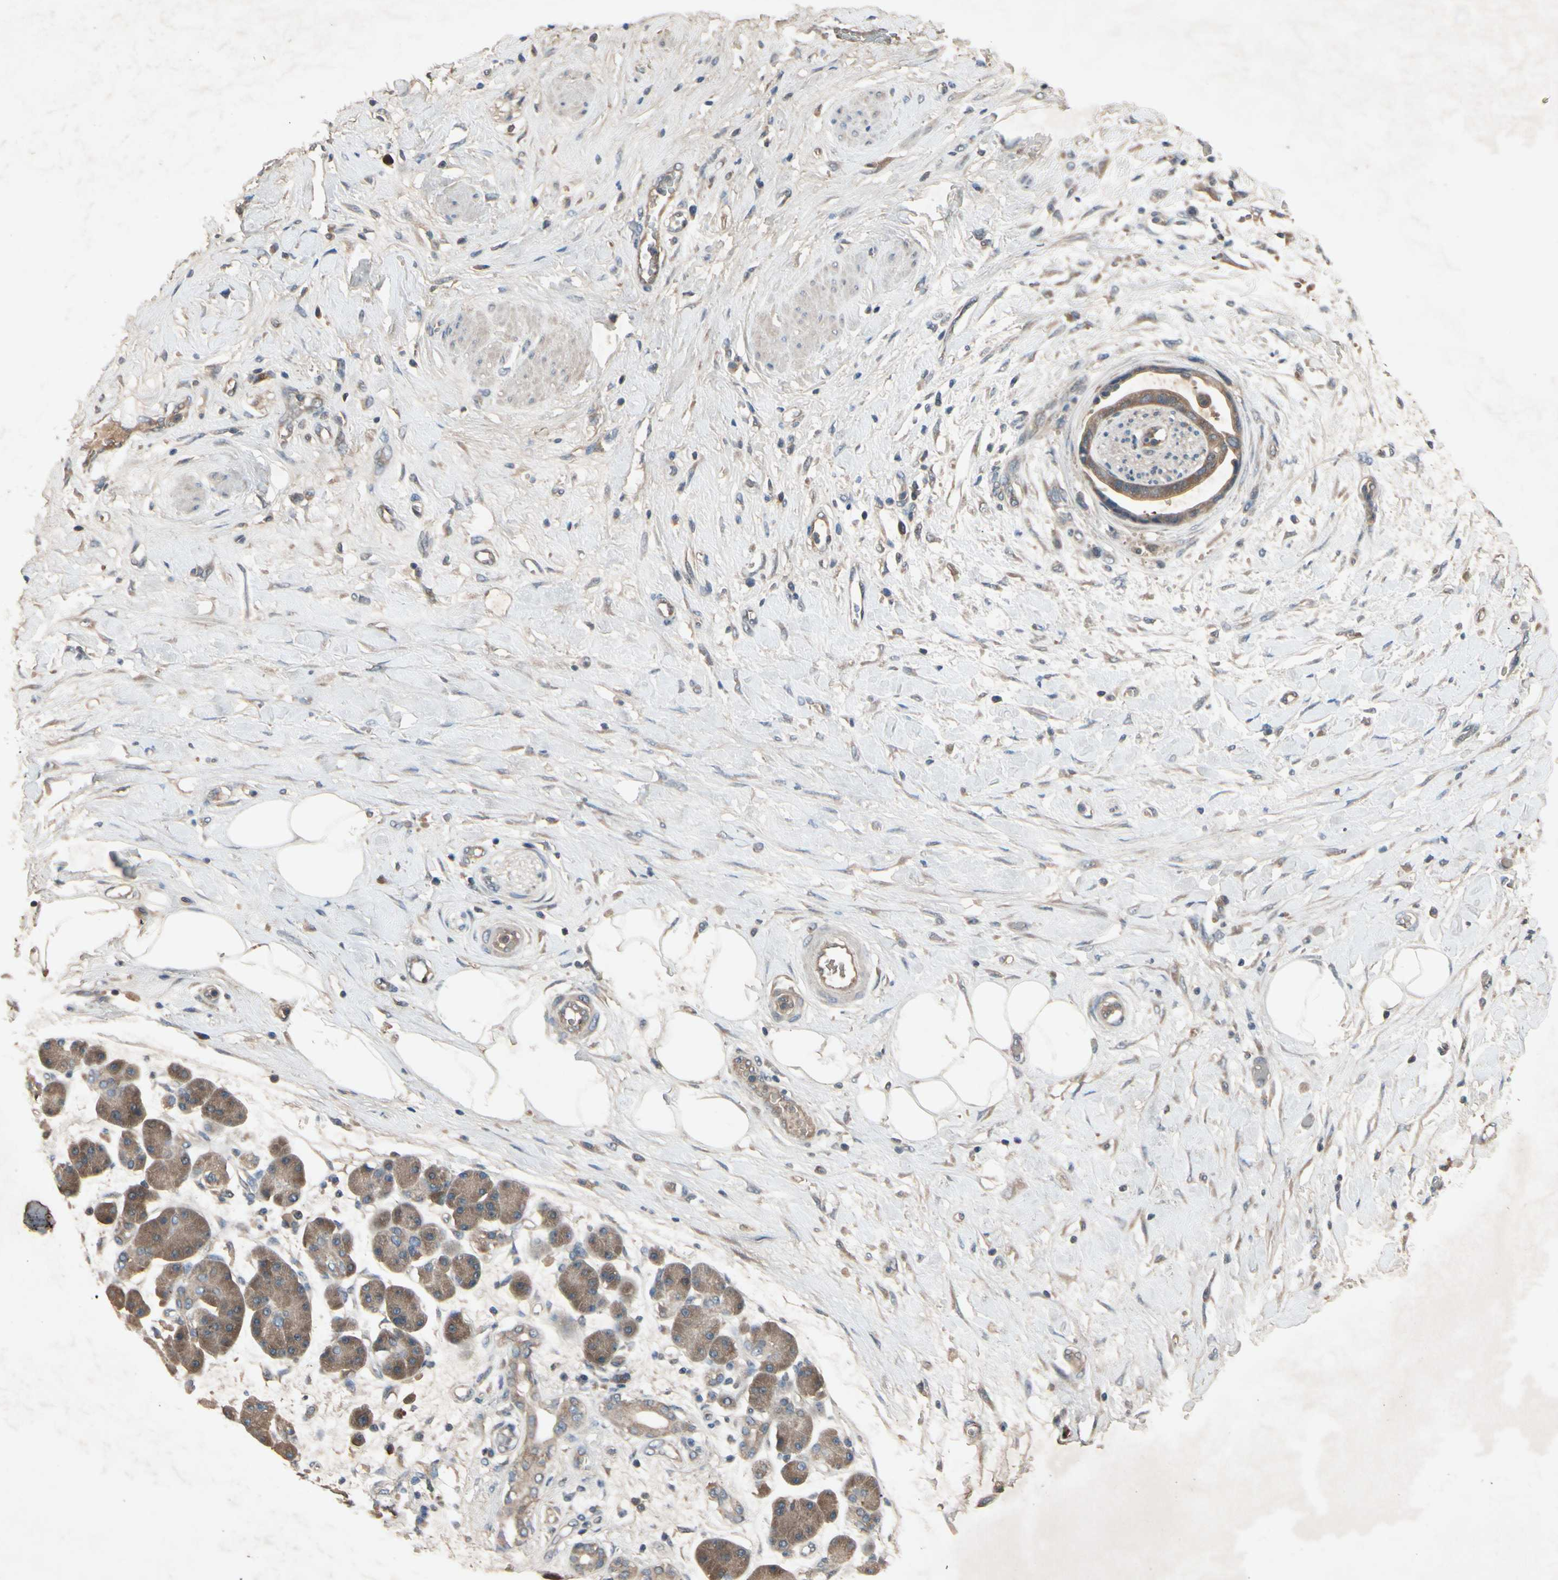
{"staining": {"intensity": "moderate", "quantity": ">75%", "location": "cytoplasmic/membranous"}, "tissue": "pancreatic cancer", "cell_type": "Tumor cells", "image_type": "cancer", "snomed": [{"axis": "morphology", "description": "Adenocarcinoma, NOS"}, {"axis": "morphology", "description": "Adenocarcinoma, metastatic, NOS"}, {"axis": "topography", "description": "Lymph node"}, {"axis": "topography", "description": "Pancreas"}, {"axis": "topography", "description": "Duodenum"}], "caption": "High-power microscopy captured an IHC histopathology image of adenocarcinoma (pancreatic), revealing moderate cytoplasmic/membranous positivity in about >75% of tumor cells.", "gene": "NSF", "patient": {"sex": "female", "age": 64}}